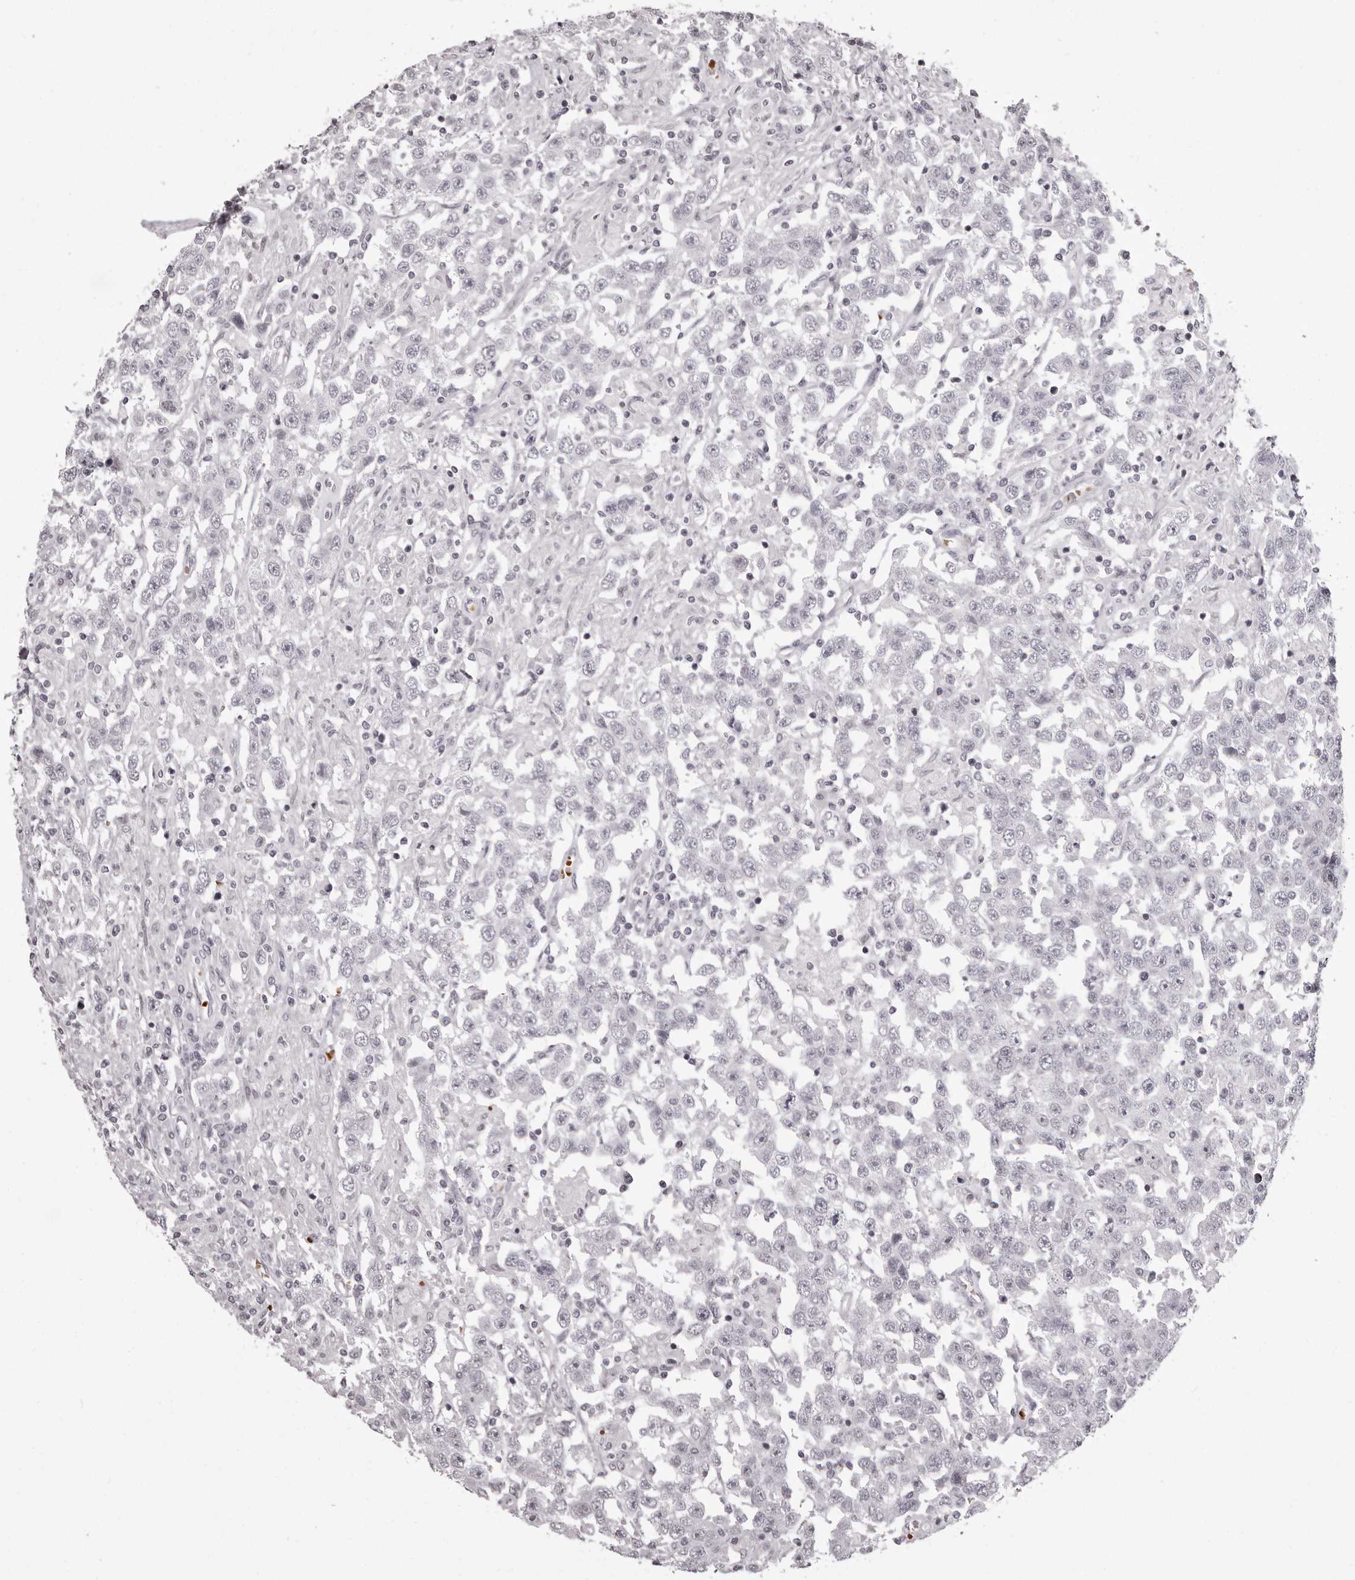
{"staining": {"intensity": "negative", "quantity": "none", "location": "none"}, "tissue": "testis cancer", "cell_type": "Tumor cells", "image_type": "cancer", "snomed": [{"axis": "morphology", "description": "Seminoma, NOS"}, {"axis": "topography", "description": "Testis"}], "caption": "This is a image of IHC staining of testis cancer (seminoma), which shows no expression in tumor cells.", "gene": "C8orf74", "patient": {"sex": "male", "age": 41}}